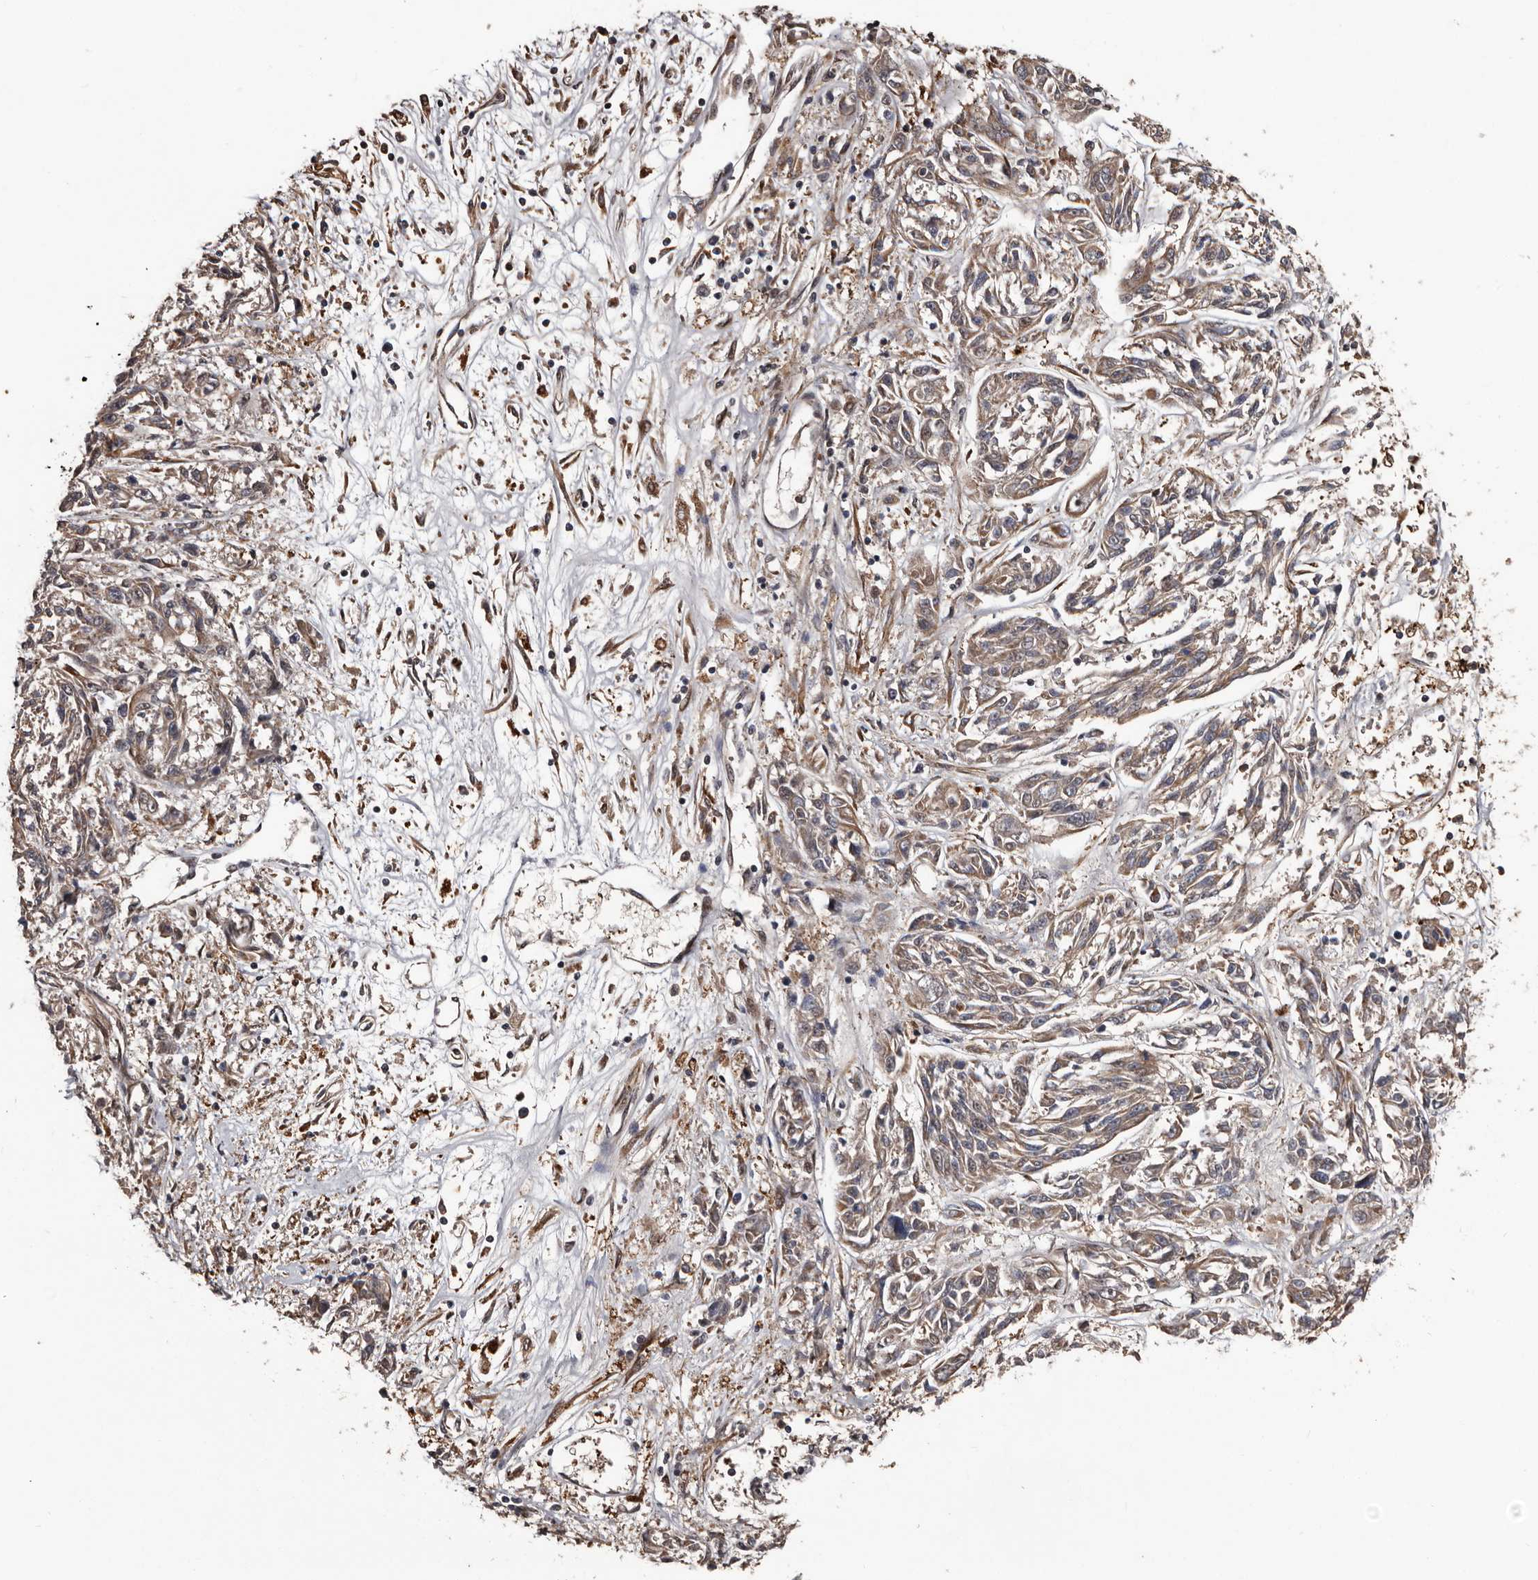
{"staining": {"intensity": "moderate", "quantity": ">75%", "location": "cytoplasmic/membranous"}, "tissue": "melanoma", "cell_type": "Tumor cells", "image_type": "cancer", "snomed": [{"axis": "morphology", "description": "Malignant melanoma, NOS"}, {"axis": "topography", "description": "Skin"}], "caption": "Tumor cells demonstrate moderate cytoplasmic/membranous staining in about >75% of cells in melanoma.", "gene": "SERTAD4", "patient": {"sex": "male", "age": 53}}